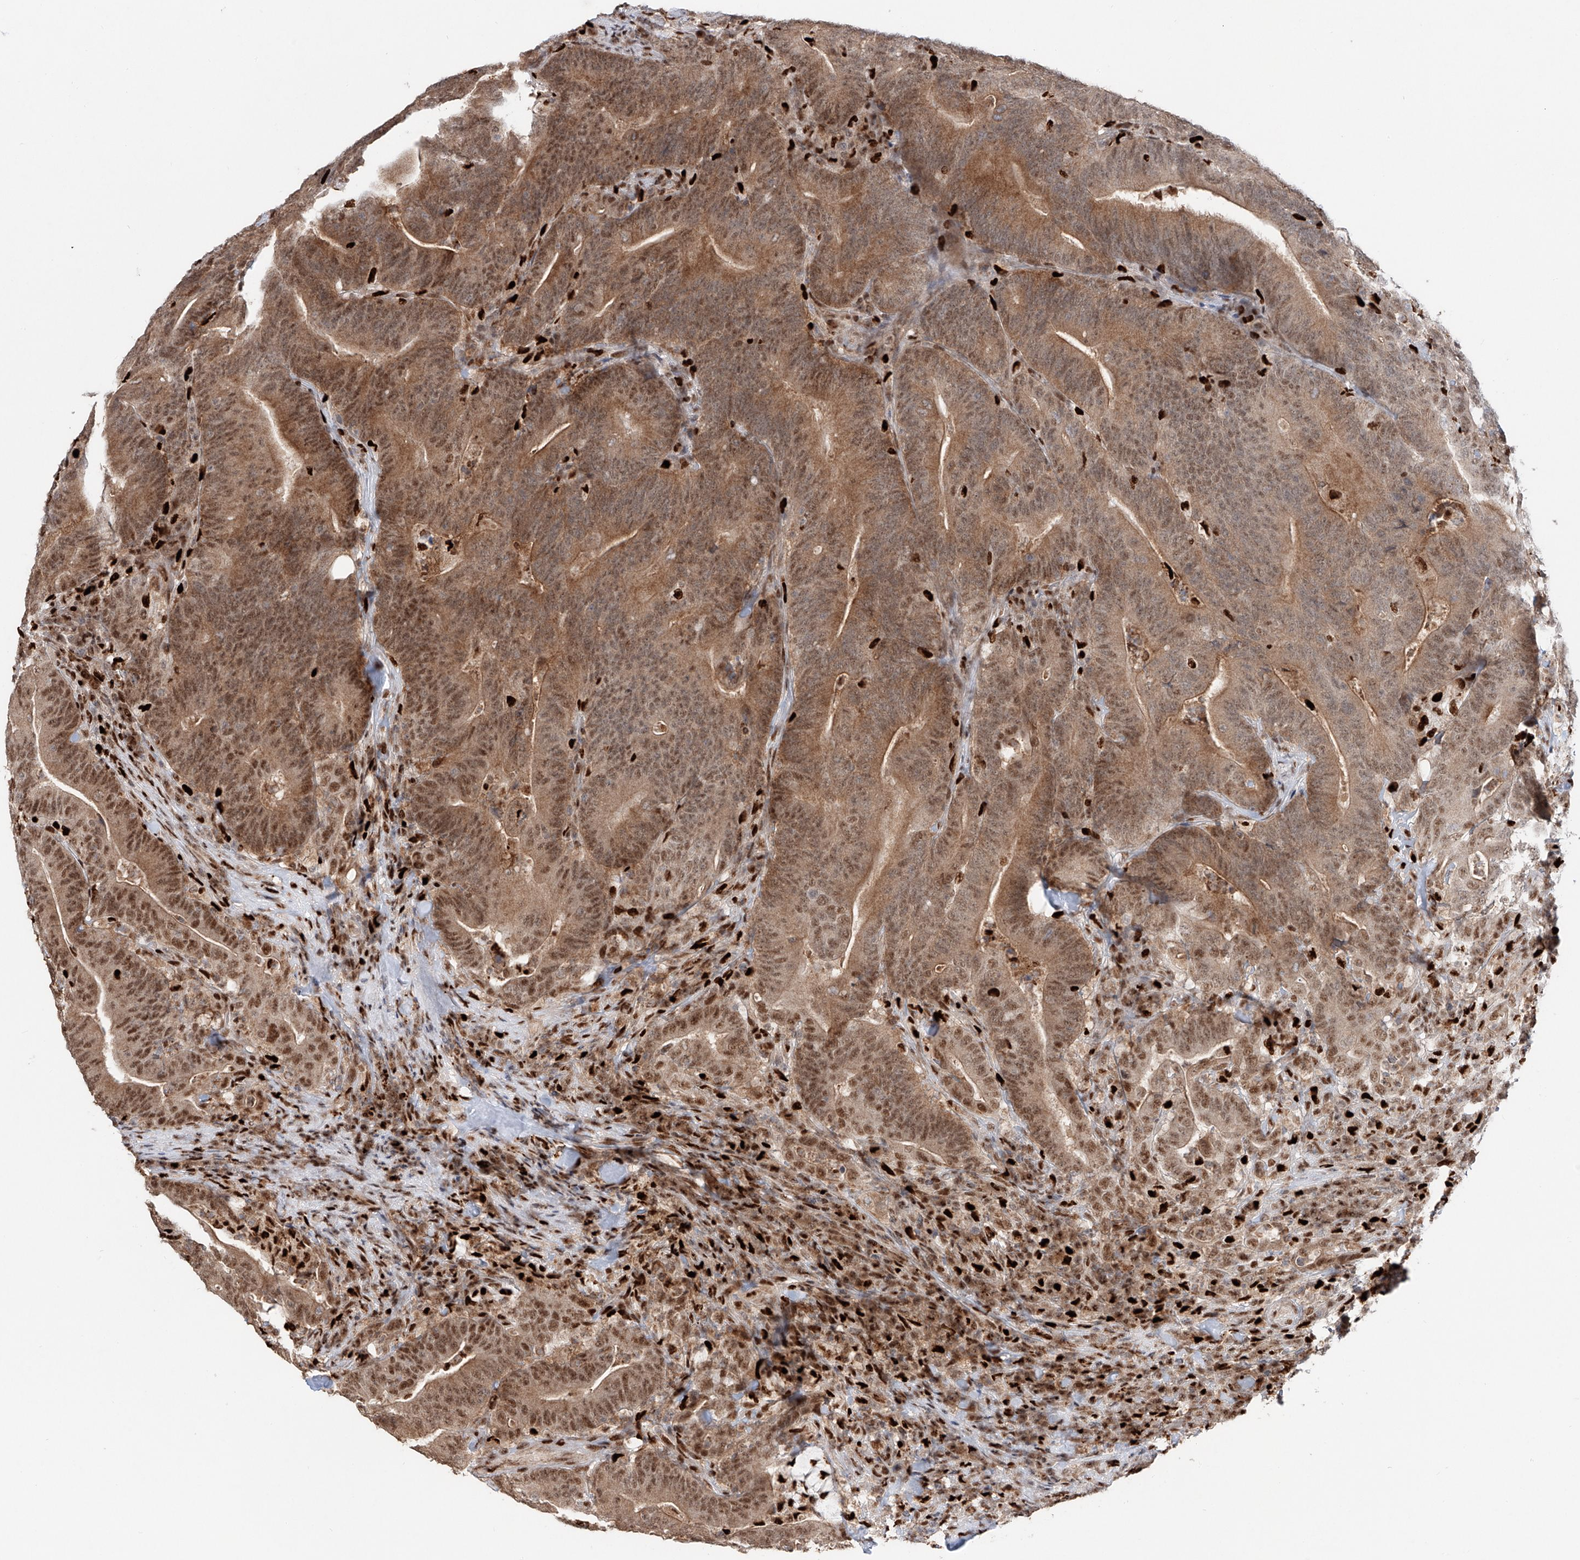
{"staining": {"intensity": "moderate", "quantity": ">75%", "location": "cytoplasmic/membranous,nuclear"}, "tissue": "colorectal cancer", "cell_type": "Tumor cells", "image_type": "cancer", "snomed": [{"axis": "morphology", "description": "Adenocarcinoma, NOS"}, {"axis": "topography", "description": "Colon"}], "caption": "About >75% of tumor cells in colorectal adenocarcinoma show moderate cytoplasmic/membranous and nuclear protein staining as visualized by brown immunohistochemical staining.", "gene": "DZIP1L", "patient": {"sex": "female", "age": 66}}